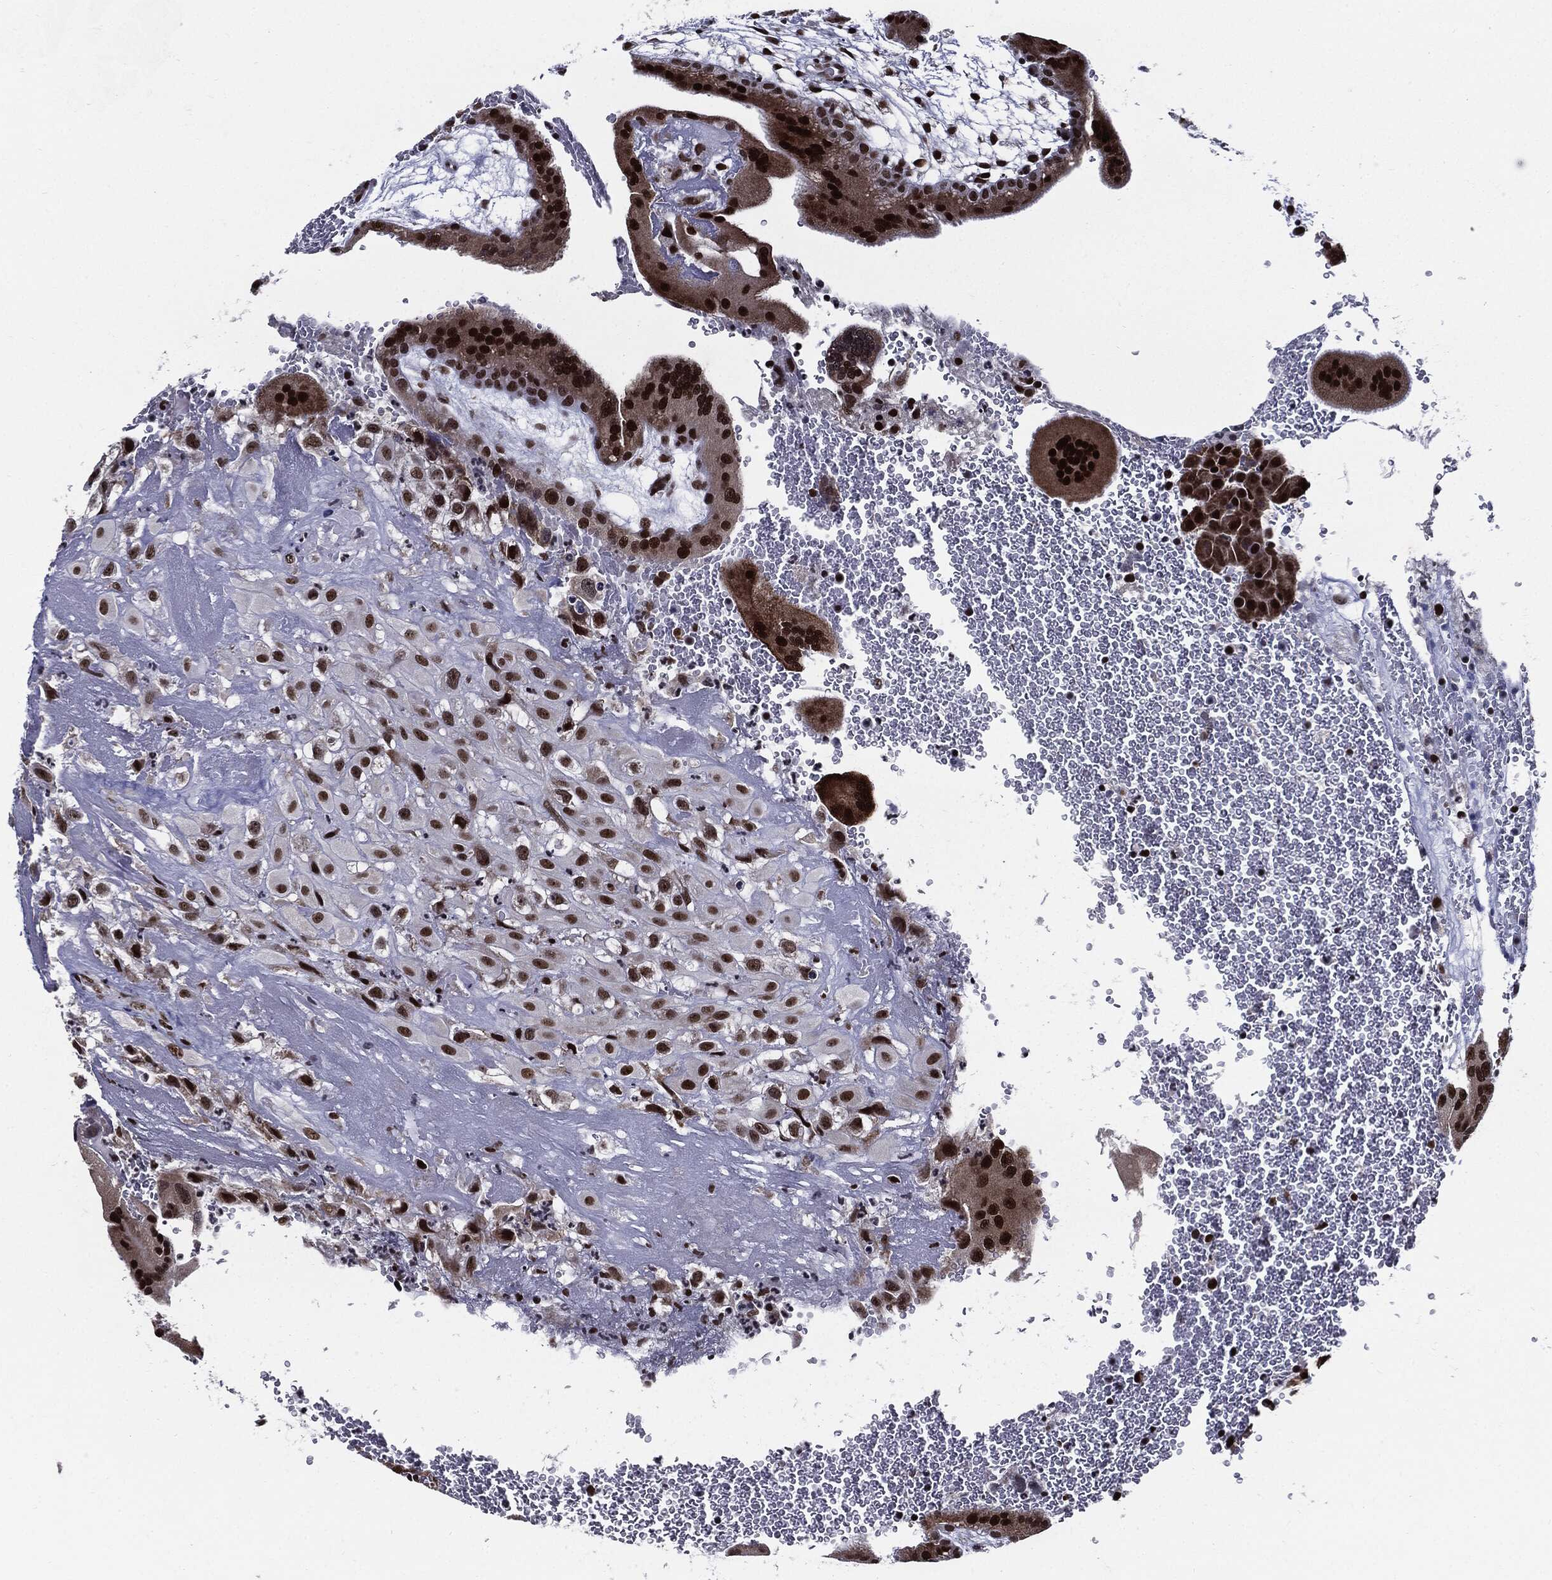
{"staining": {"intensity": "moderate", "quantity": "25%-75%", "location": "nuclear"}, "tissue": "placenta", "cell_type": "Decidual cells", "image_type": "normal", "snomed": [{"axis": "morphology", "description": "Normal tissue, NOS"}, {"axis": "topography", "description": "Placenta"}], "caption": "DAB (3,3'-diaminobenzidine) immunohistochemical staining of normal placenta reveals moderate nuclear protein positivity in about 25%-75% of decidual cells.", "gene": "ZFP91", "patient": {"sex": "female", "age": 19}}